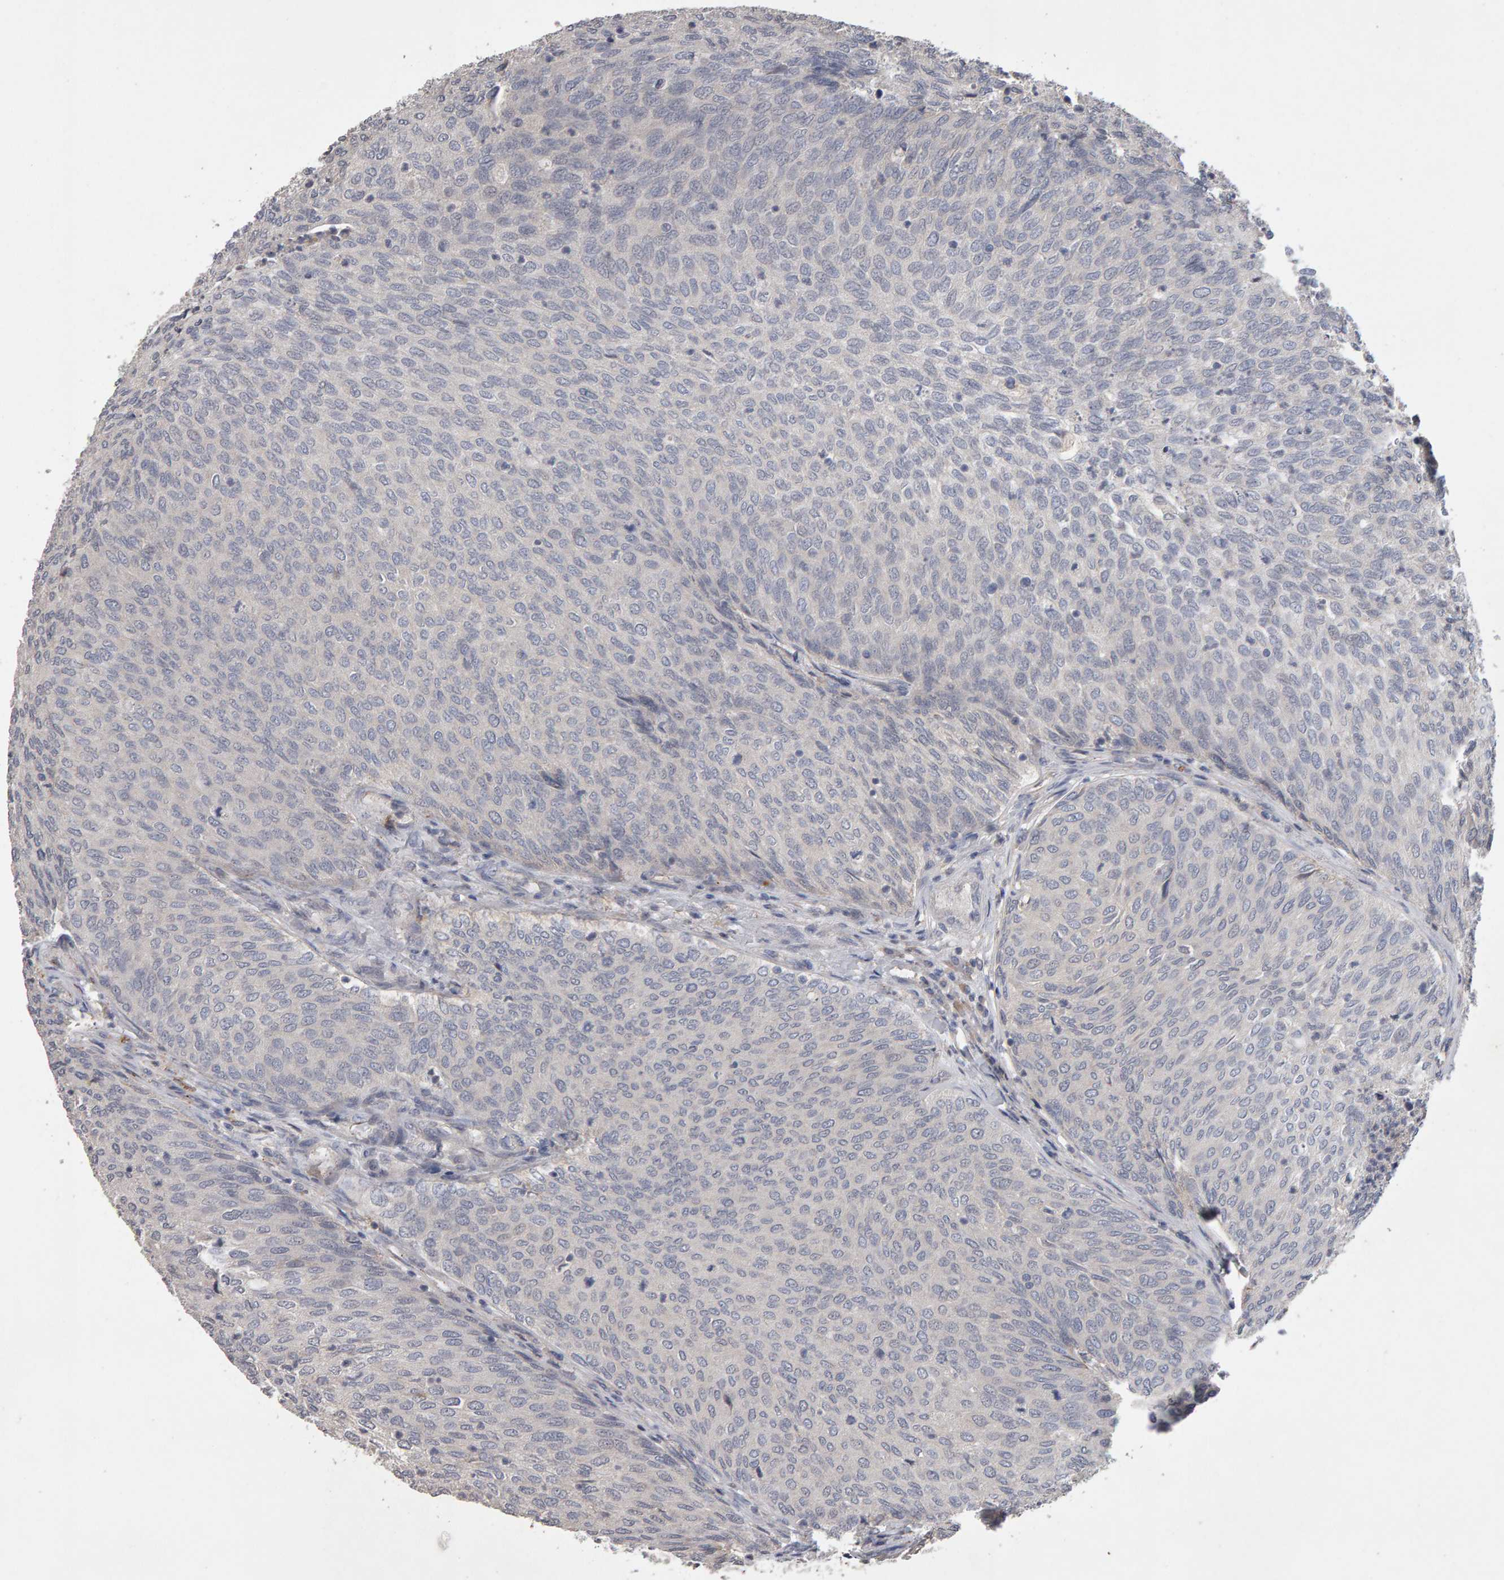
{"staining": {"intensity": "negative", "quantity": "none", "location": "none"}, "tissue": "urothelial cancer", "cell_type": "Tumor cells", "image_type": "cancer", "snomed": [{"axis": "morphology", "description": "Urothelial carcinoma, Low grade"}, {"axis": "topography", "description": "Urinary bladder"}], "caption": "Photomicrograph shows no protein positivity in tumor cells of urothelial cancer tissue. (Immunohistochemistry, brightfield microscopy, high magnification).", "gene": "COASY", "patient": {"sex": "female", "age": 79}}